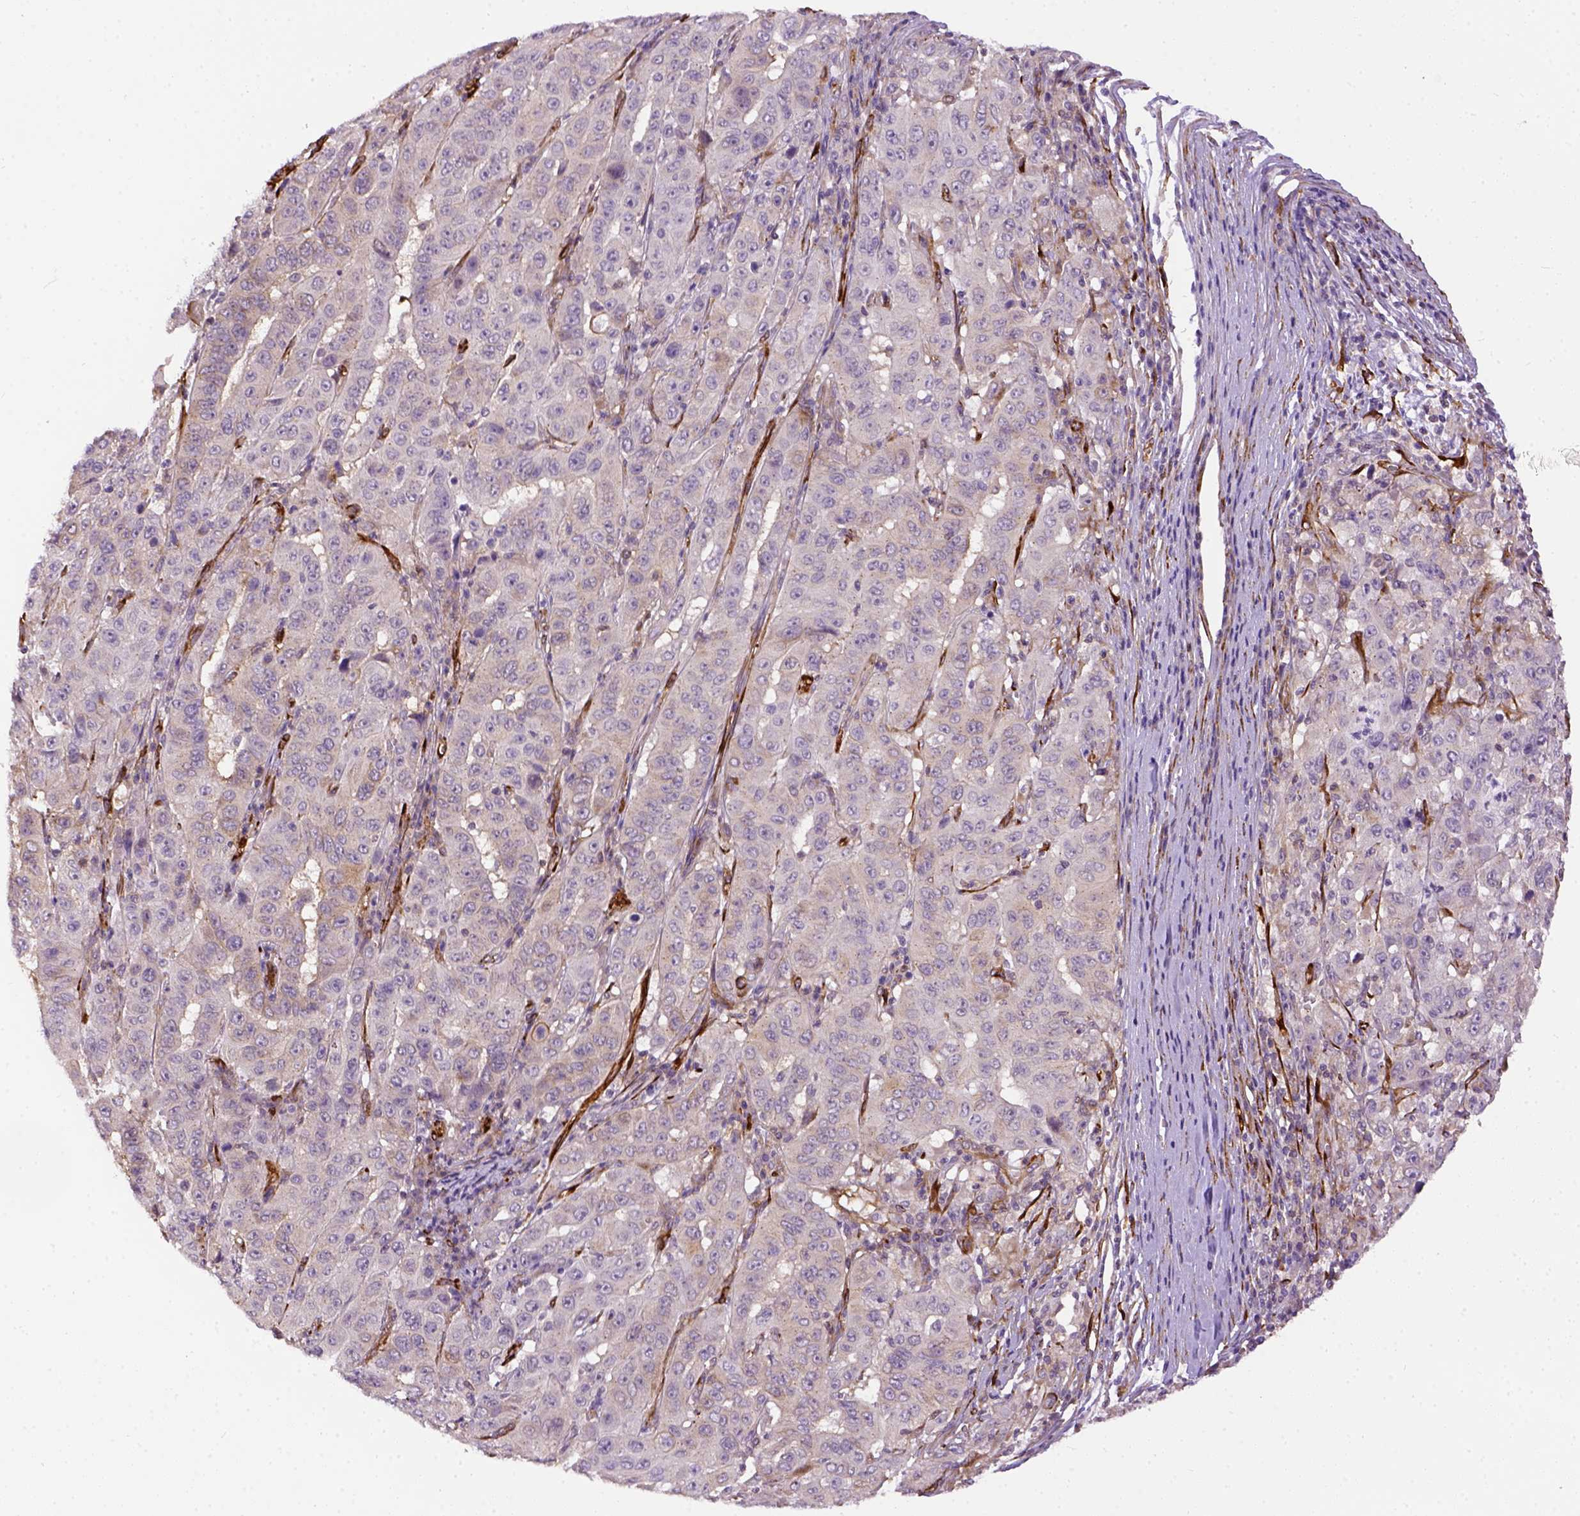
{"staining": {"intensity": "weak", "quantity": "<25%", "location": "cytoplasmic/membranous"}, "tissue": "pancreatic cancer", "cell_type": "Tumor cells", "image_type": "cancer", "snomed": [{"axis": "morphology", "description": "Adenocarcinoma, NOS"}, {"axis": "topography", "description": "Pancreas"}], "caption": "Adenocarcinoma (pancreatic) stained for a protein using immunohistochemistry (IHC) displays no staining tumor cells.", "gene": "KAZN", "patient": {"sex": "male", "age": 63}}